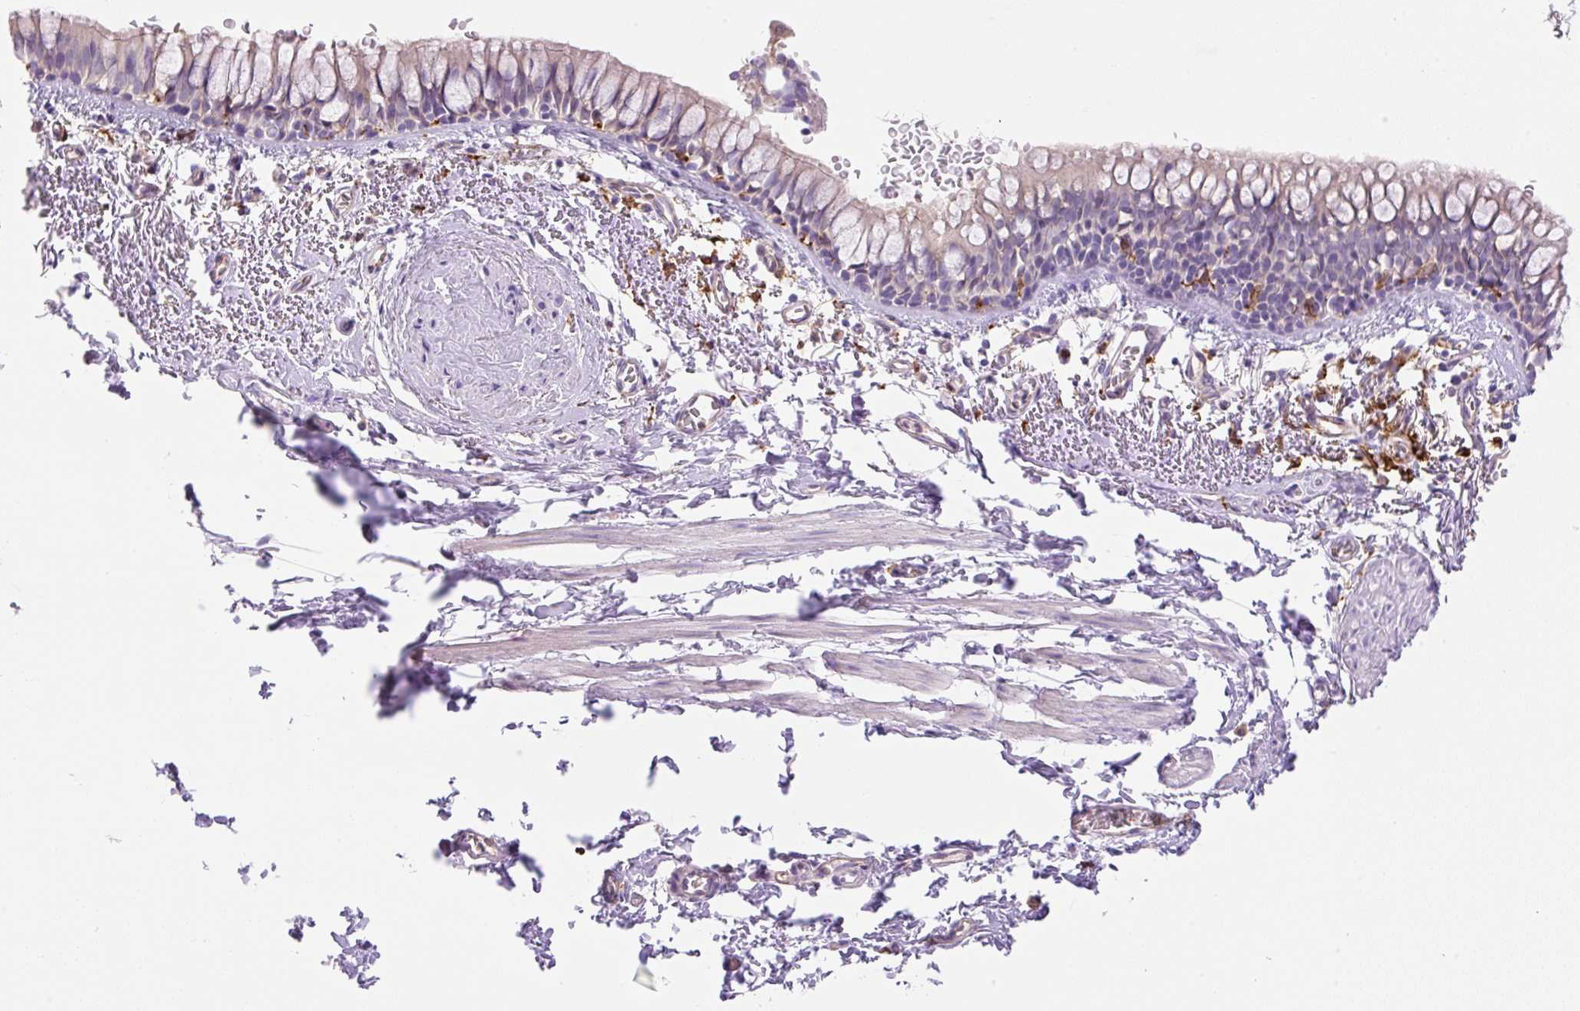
{"staining": {"intensity": "negative", "quantity": "none", "location": "none"}, "tissue": "bronchus", "cell_type": "Respiratory epithelial cells", "image_type": "normal", "snomed": [{"axis": "morphology", "description": "Normal tissue, NOS"}, {"axis": "topography", "description": "Bronchus"}], "caption": "An immunohistochemistry (IHC) photomicrograph of benign bronchus is shown. There is no staining in respiratory epithelial cells of bronchus. (DAB (3,3'-diaminobenzidine) immunohistochemistry (IHC) visualized using brightfield microscopy, high magnification).", "gene": "TDRD15", "patient": {"sex": "male", "age": 67}}